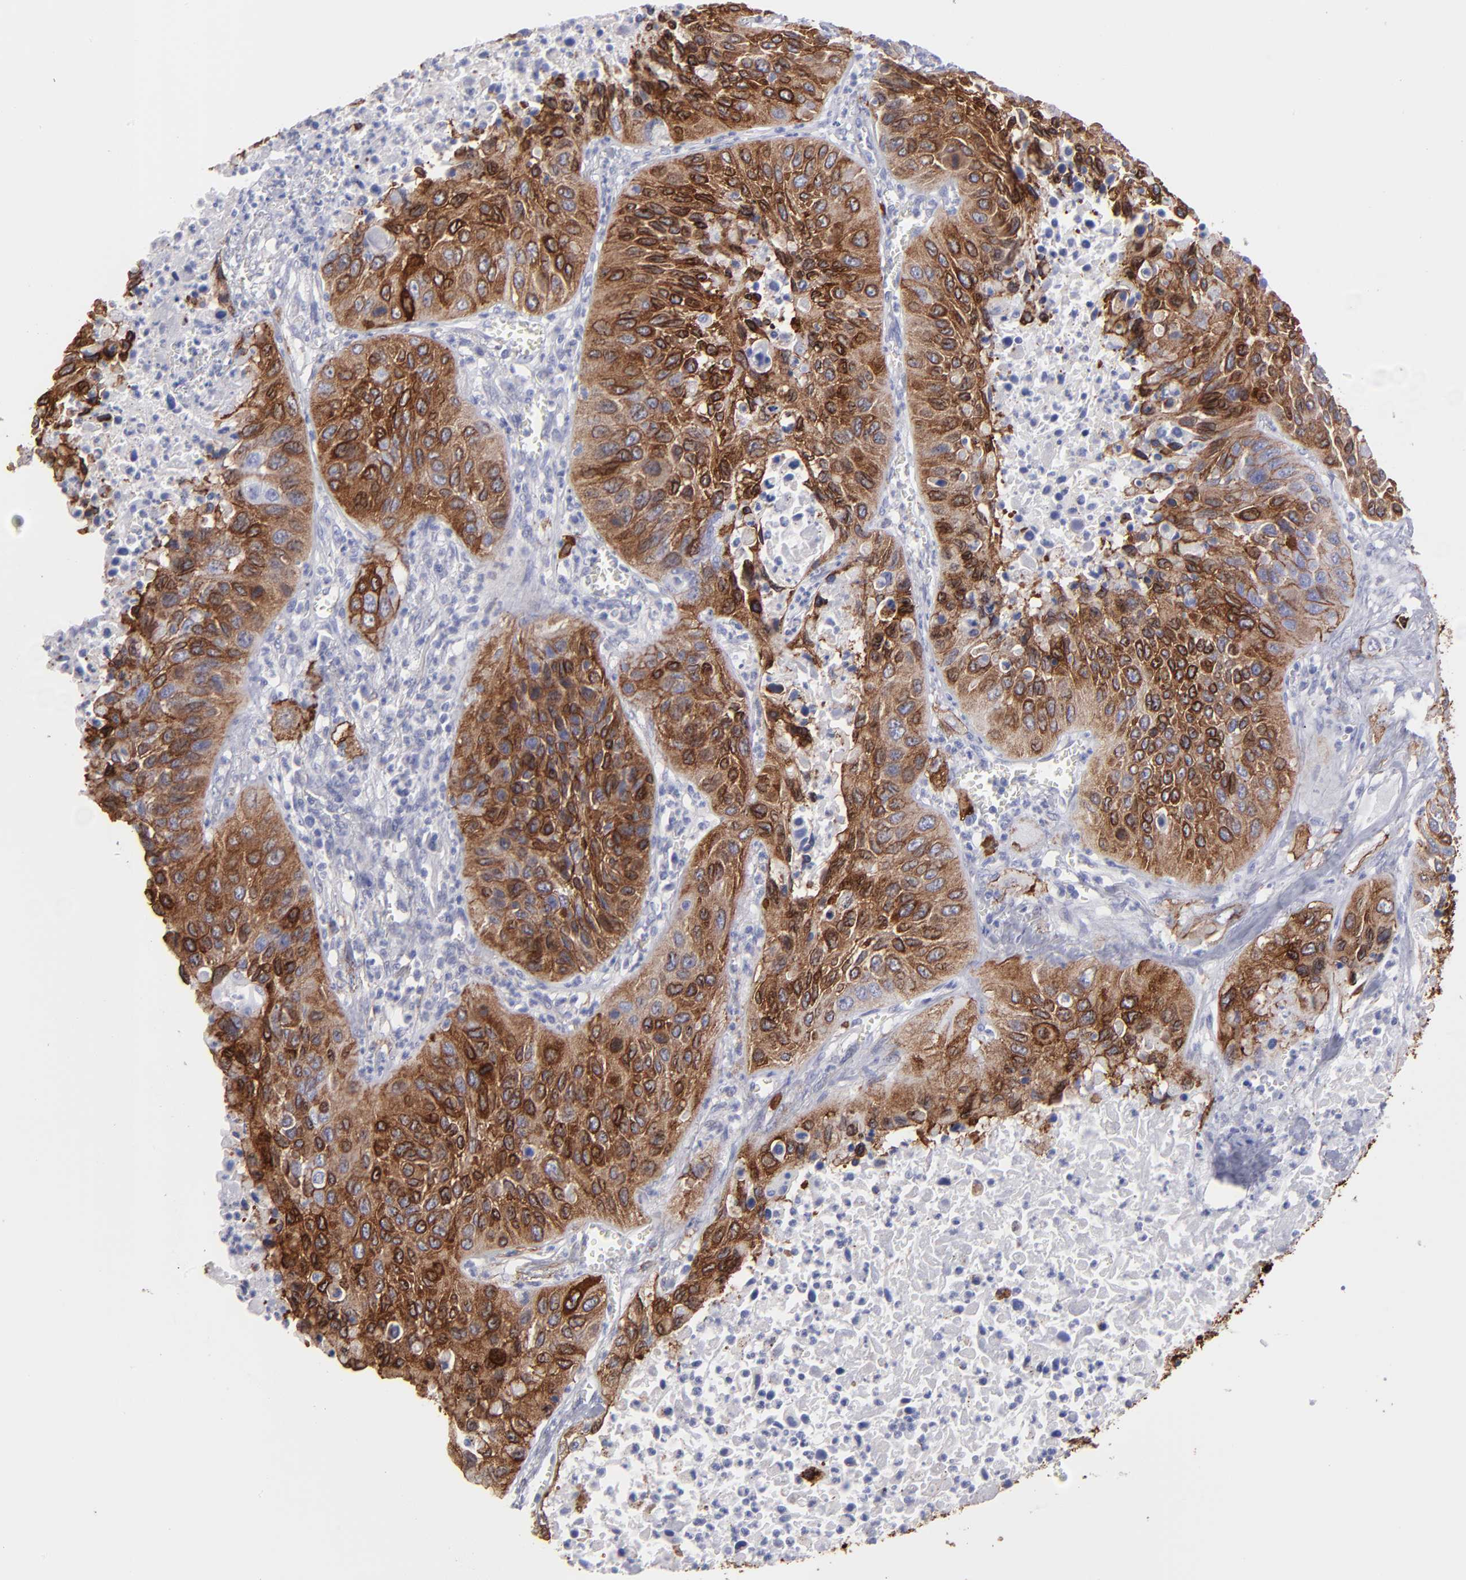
{"staining": {"intensity": "strong", "quantity": ">75%", "location": "cytoplasmic/membranous"}, "tissue": "lung cancer", "cell_type": "Tumor cells", "image_type": "cancer", "snomed": [{"axis": "morphology", "description": "Squamous cell carcinoma, NOS"}, {"axis": "topography", "description": "Lung"}], "caption": "IHC of human squamous cell carcinoma (lung) displays high levels of strong cytoplasmic/membranous expression in about >75% of tumor cells. The staining was performed using DAB, with brown indicating positive protein expression. Nuclei are stained blue with hematoxylin.", "gene": "AHNAK2", "patient": {"sex": "female", "age": 76}}